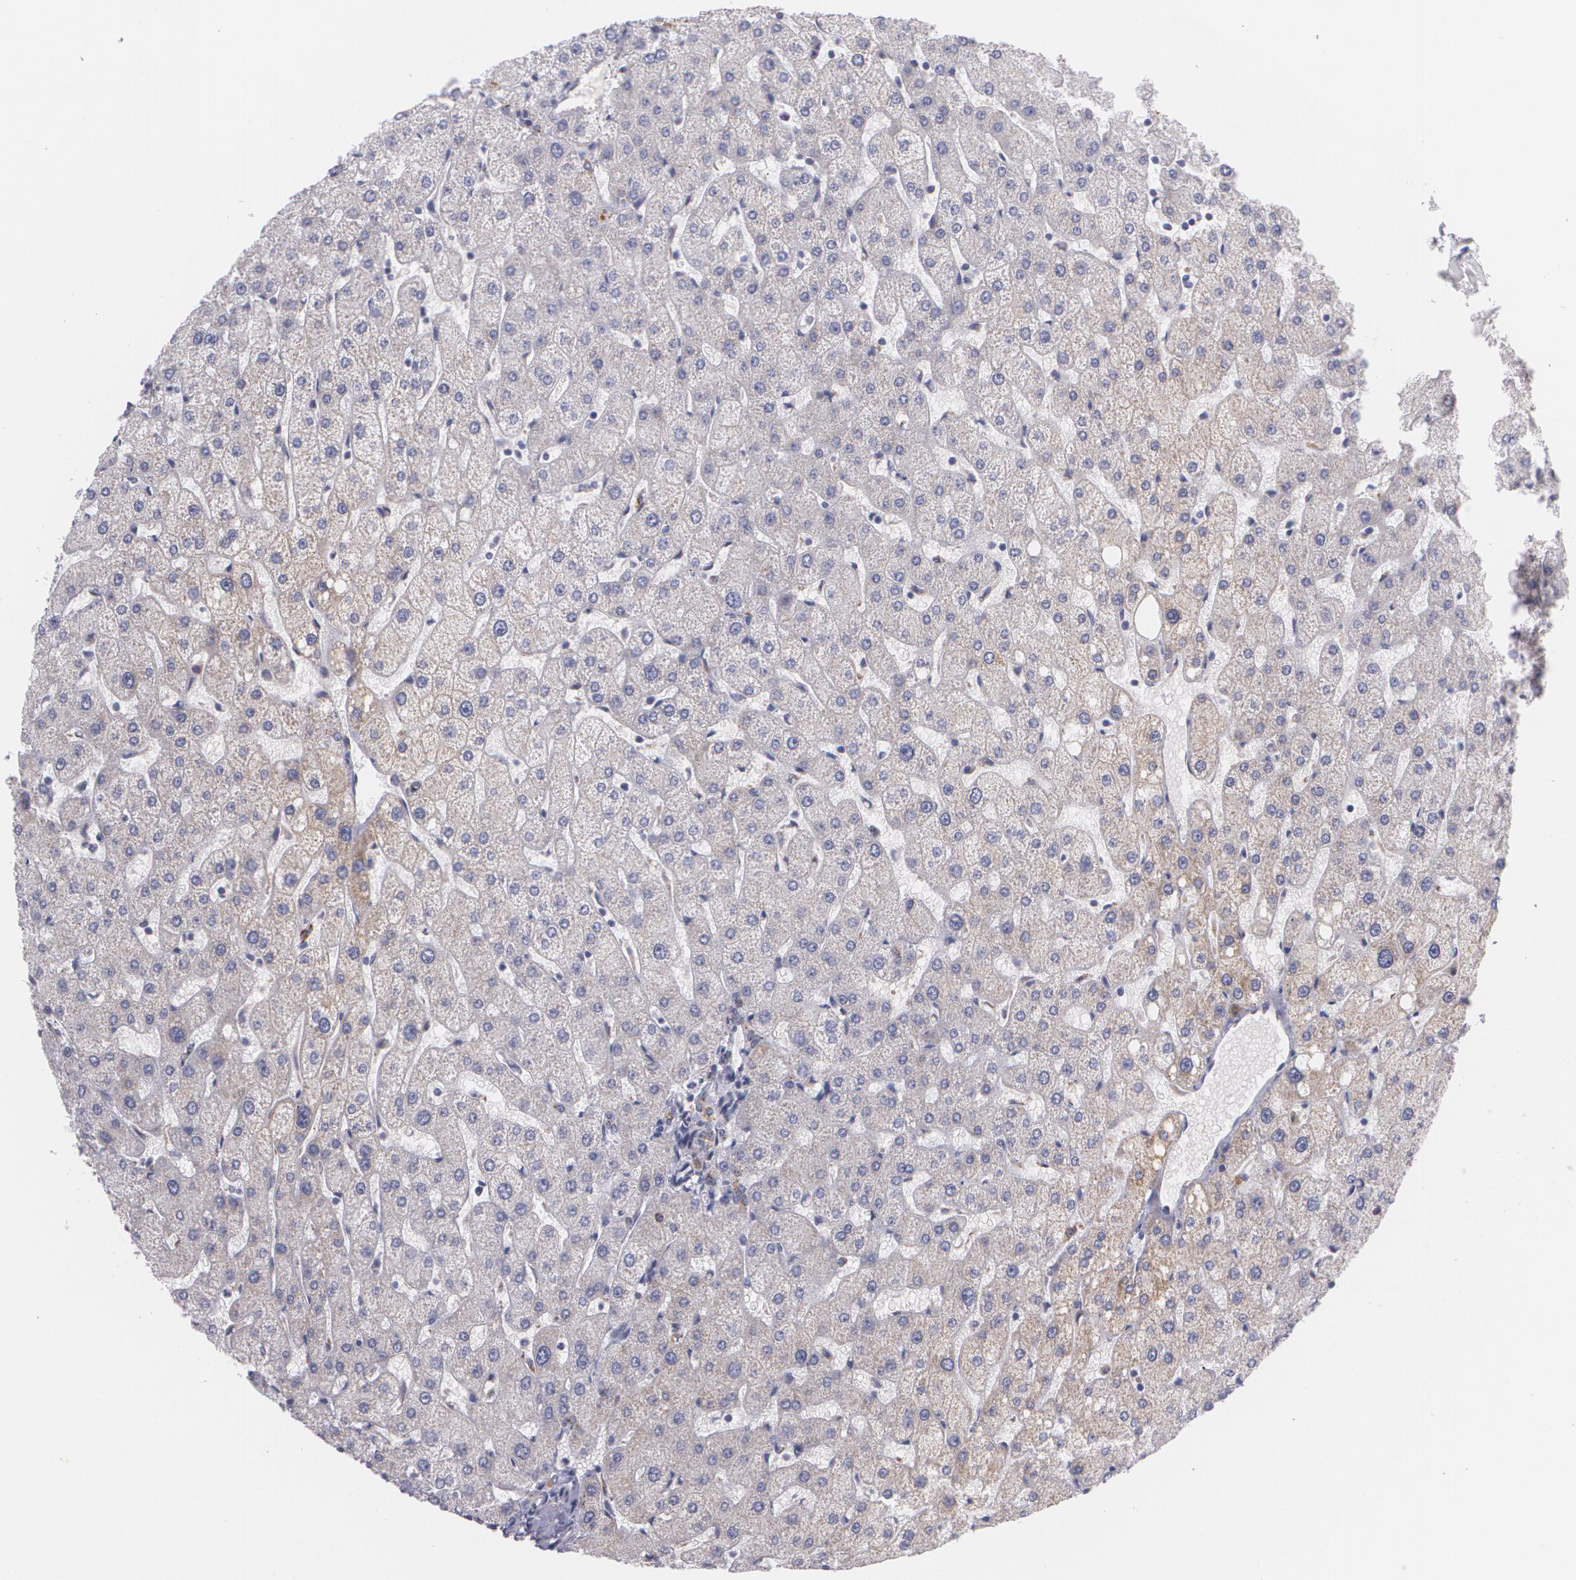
{"staining": {"intensity": "moderate", "quantity": ">75%", "location": "cytoplasmic/membranous"}, "tissue": "liver", "cell_type": "Cholangiocytes", "image_type": "normal", "snomed": [{"axis": "morphology", "description": "Normal tissue, NOS"}, {"axis": "topography", "description": "Liver"}], "caption": "This image displays benign liver stained with IHC to label a protein in brown. The cytoplasmic/membranous of cholangiocytes show moderate positivity for the protein. Nuclei are counter-stained blue.", "gene": "CILK1", "patient": {"sex": "male", "age": 67}}